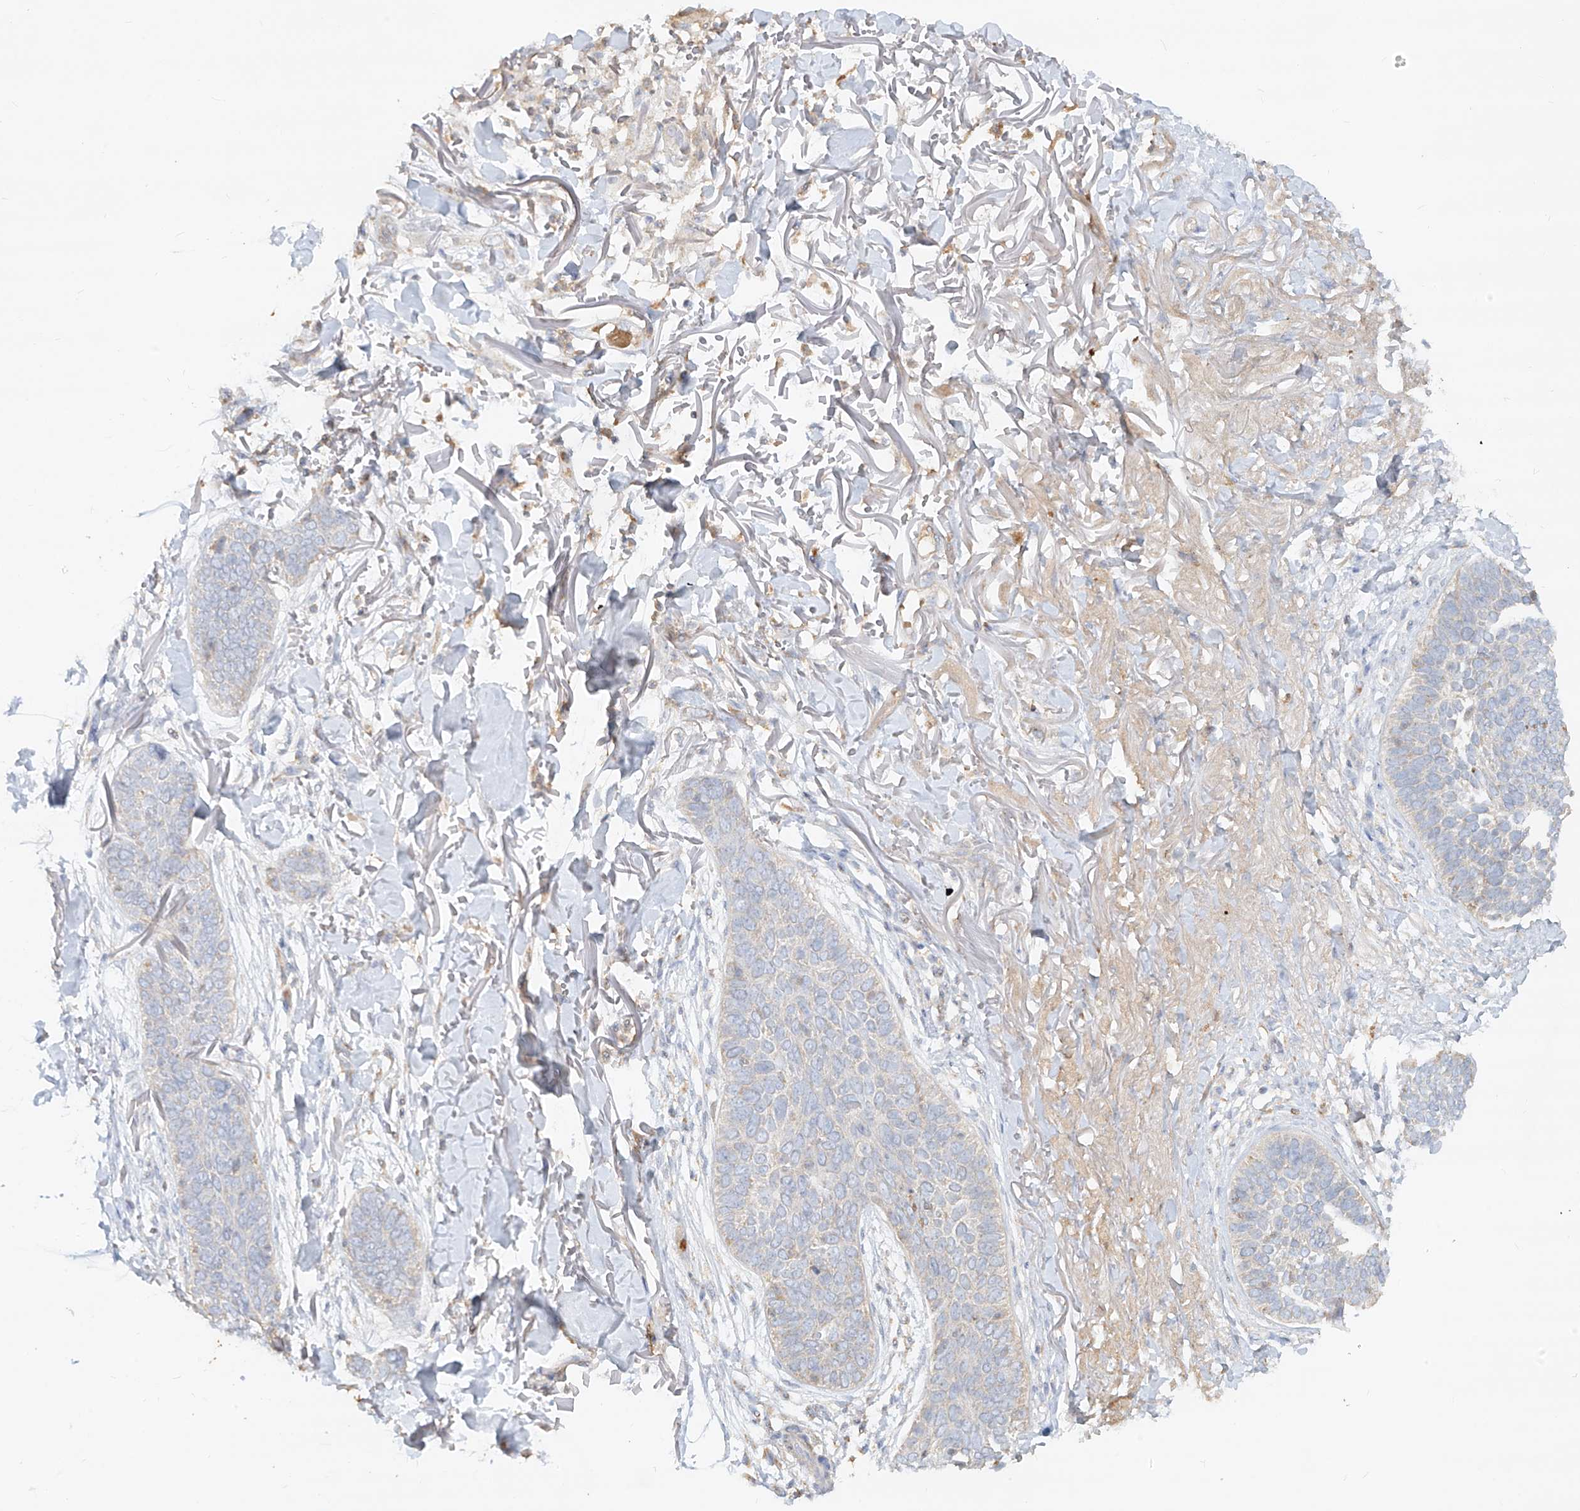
{"staining": {"intensity": "negative", "quantity": "none", "location": "none"}, "tissue": "skin cancer", "cell_type": "Tumor cells", "image_type": "cancer", "snomed": [{"axis": "morphology", "description": "Basal cell carcinoma"}, {"axis": "topography", "description": "Skin"}], "caption": "Immunohistochemistry micrograph of human skin basal cell carcinoma stained for a protein (brown), which shows no positivity in tumor cells.", "gene": "KPNA7", "patient": {"sex": "male", "age": 85}}